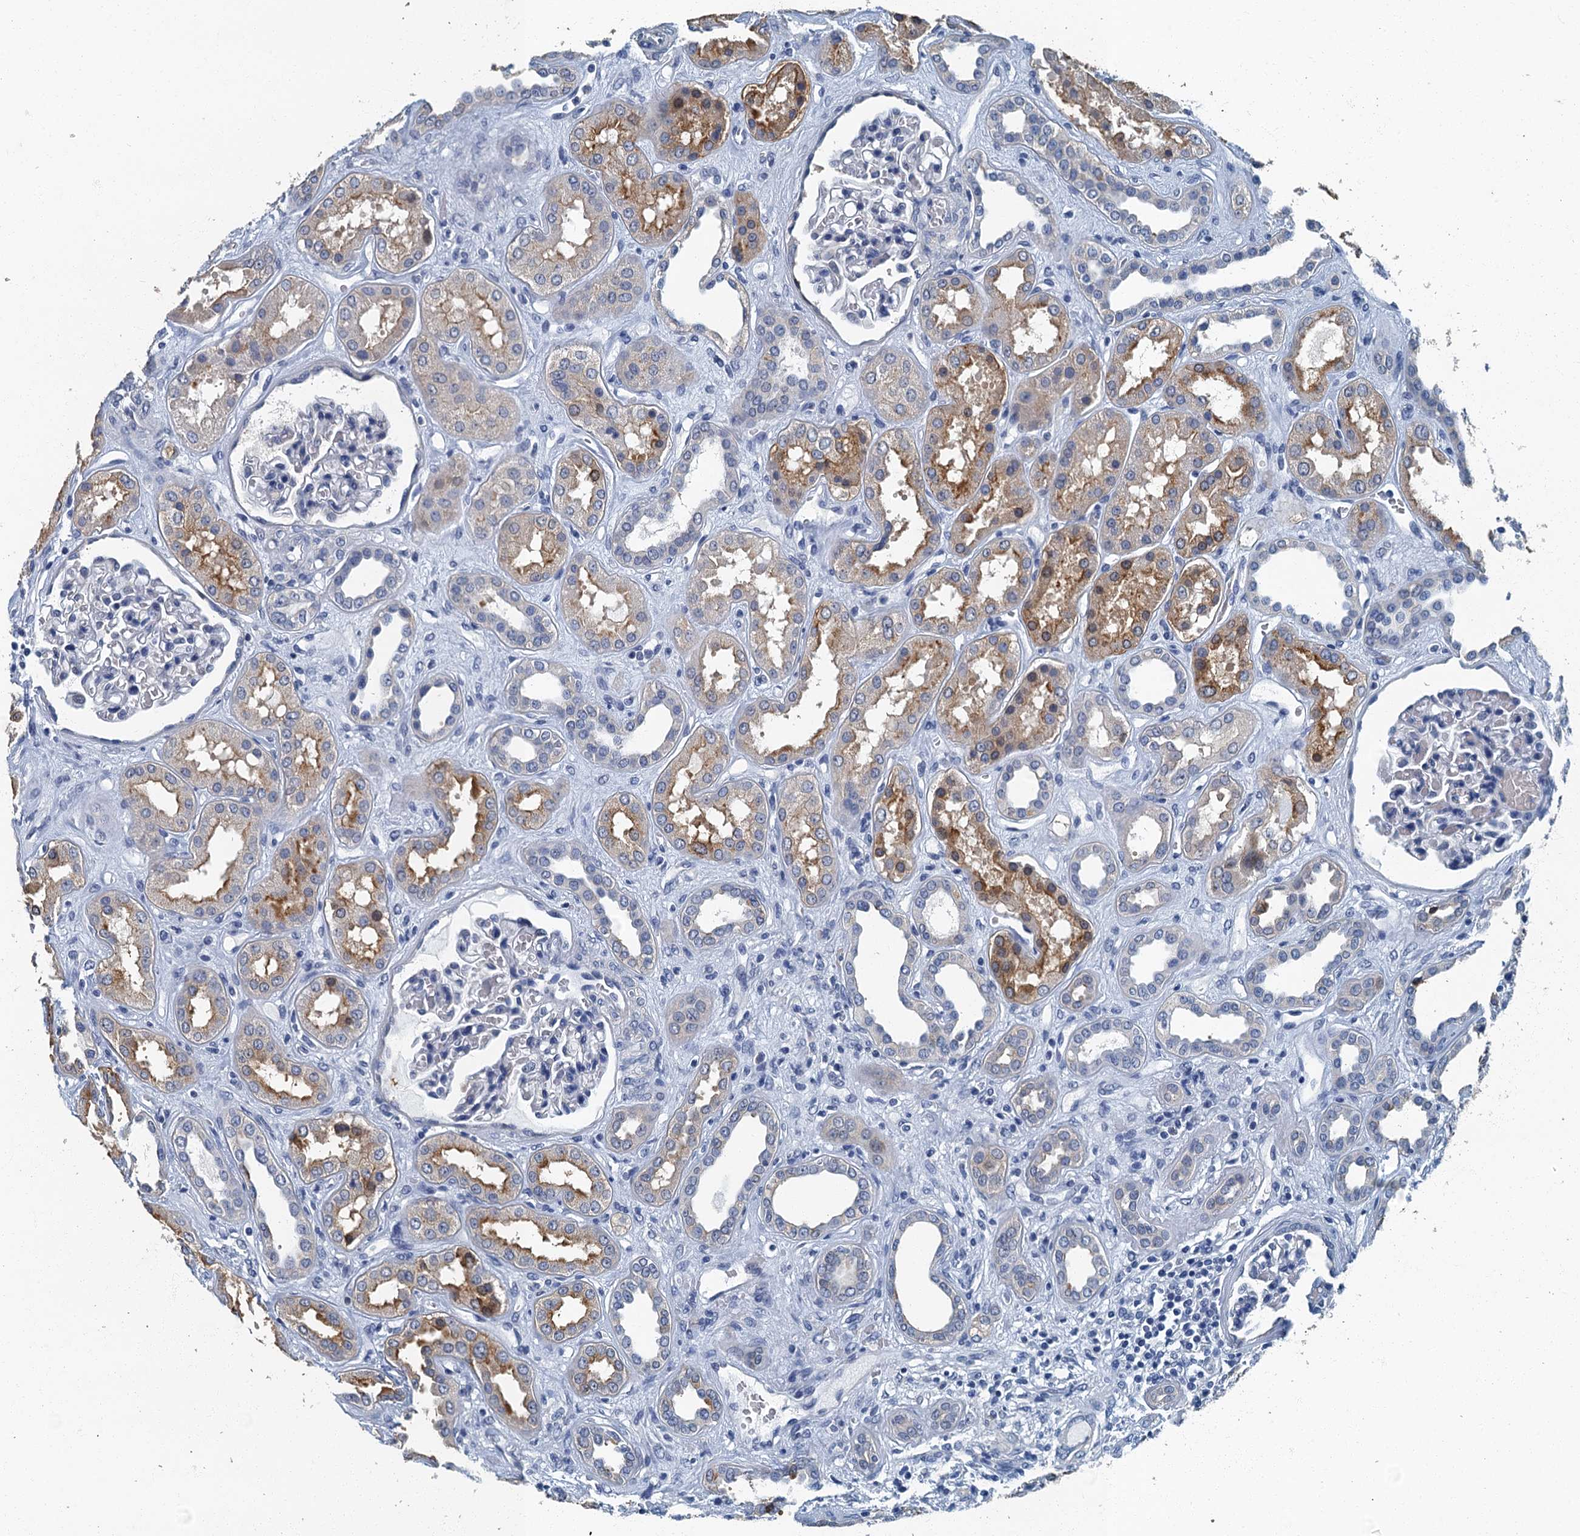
{"staining": {"intensity": "negative", "quantity": "none", "location": "none"}, "tissue": "kidney", "cell_type": "Cells in glomeruli", "image_type": "normal", "snomed": [{"axis": "morphology", "description": "Normal tissue, NOS"}, {"axis": "topography", "description": "Kidney"}], "caption": "This is an IHC photomicrograph of unremarkable human kidney. There is no expression in cells in glomeruli.", "gene": "GADL1", "patient": {"sex": "male", "age": 59}}